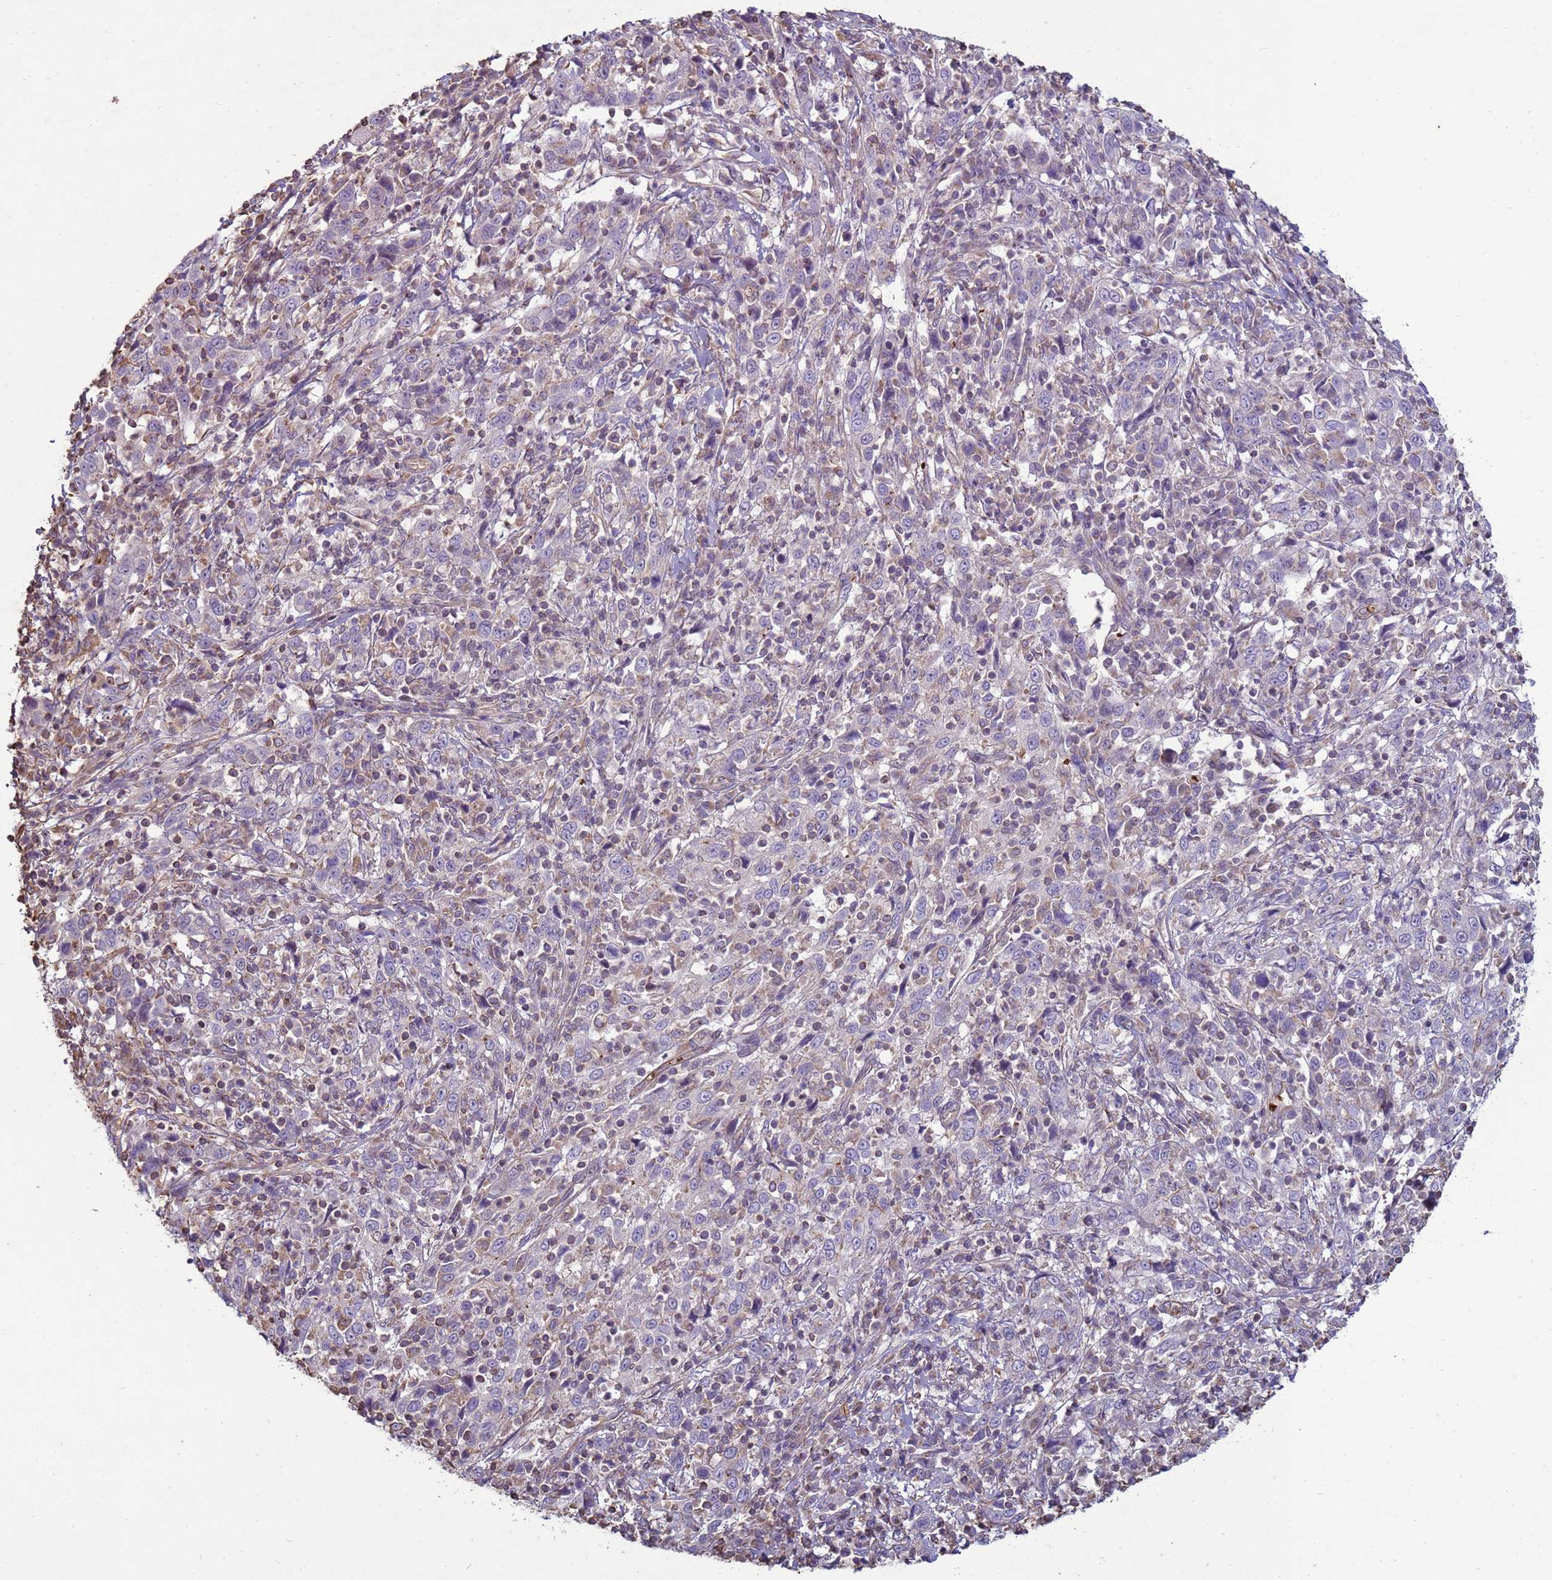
{"staining": {"intensity": "negative", "quantity": "none", "location": "none"}, "tissue": "cervical cancer", "cell_type": "Tumor cells", "image_type": "cancer", "snomed": [{"axis": "morphology", "description": "Squamous cell carcinoma, NOS"}, {"axis": "topography", "description": "Cervix"}], "caption": "The IHC photomicrograph has no significant staining in tumor cells of cervical cancer tissue.", "gene": "SGIP1", "patient": {"sex": "female", "age": 46}}